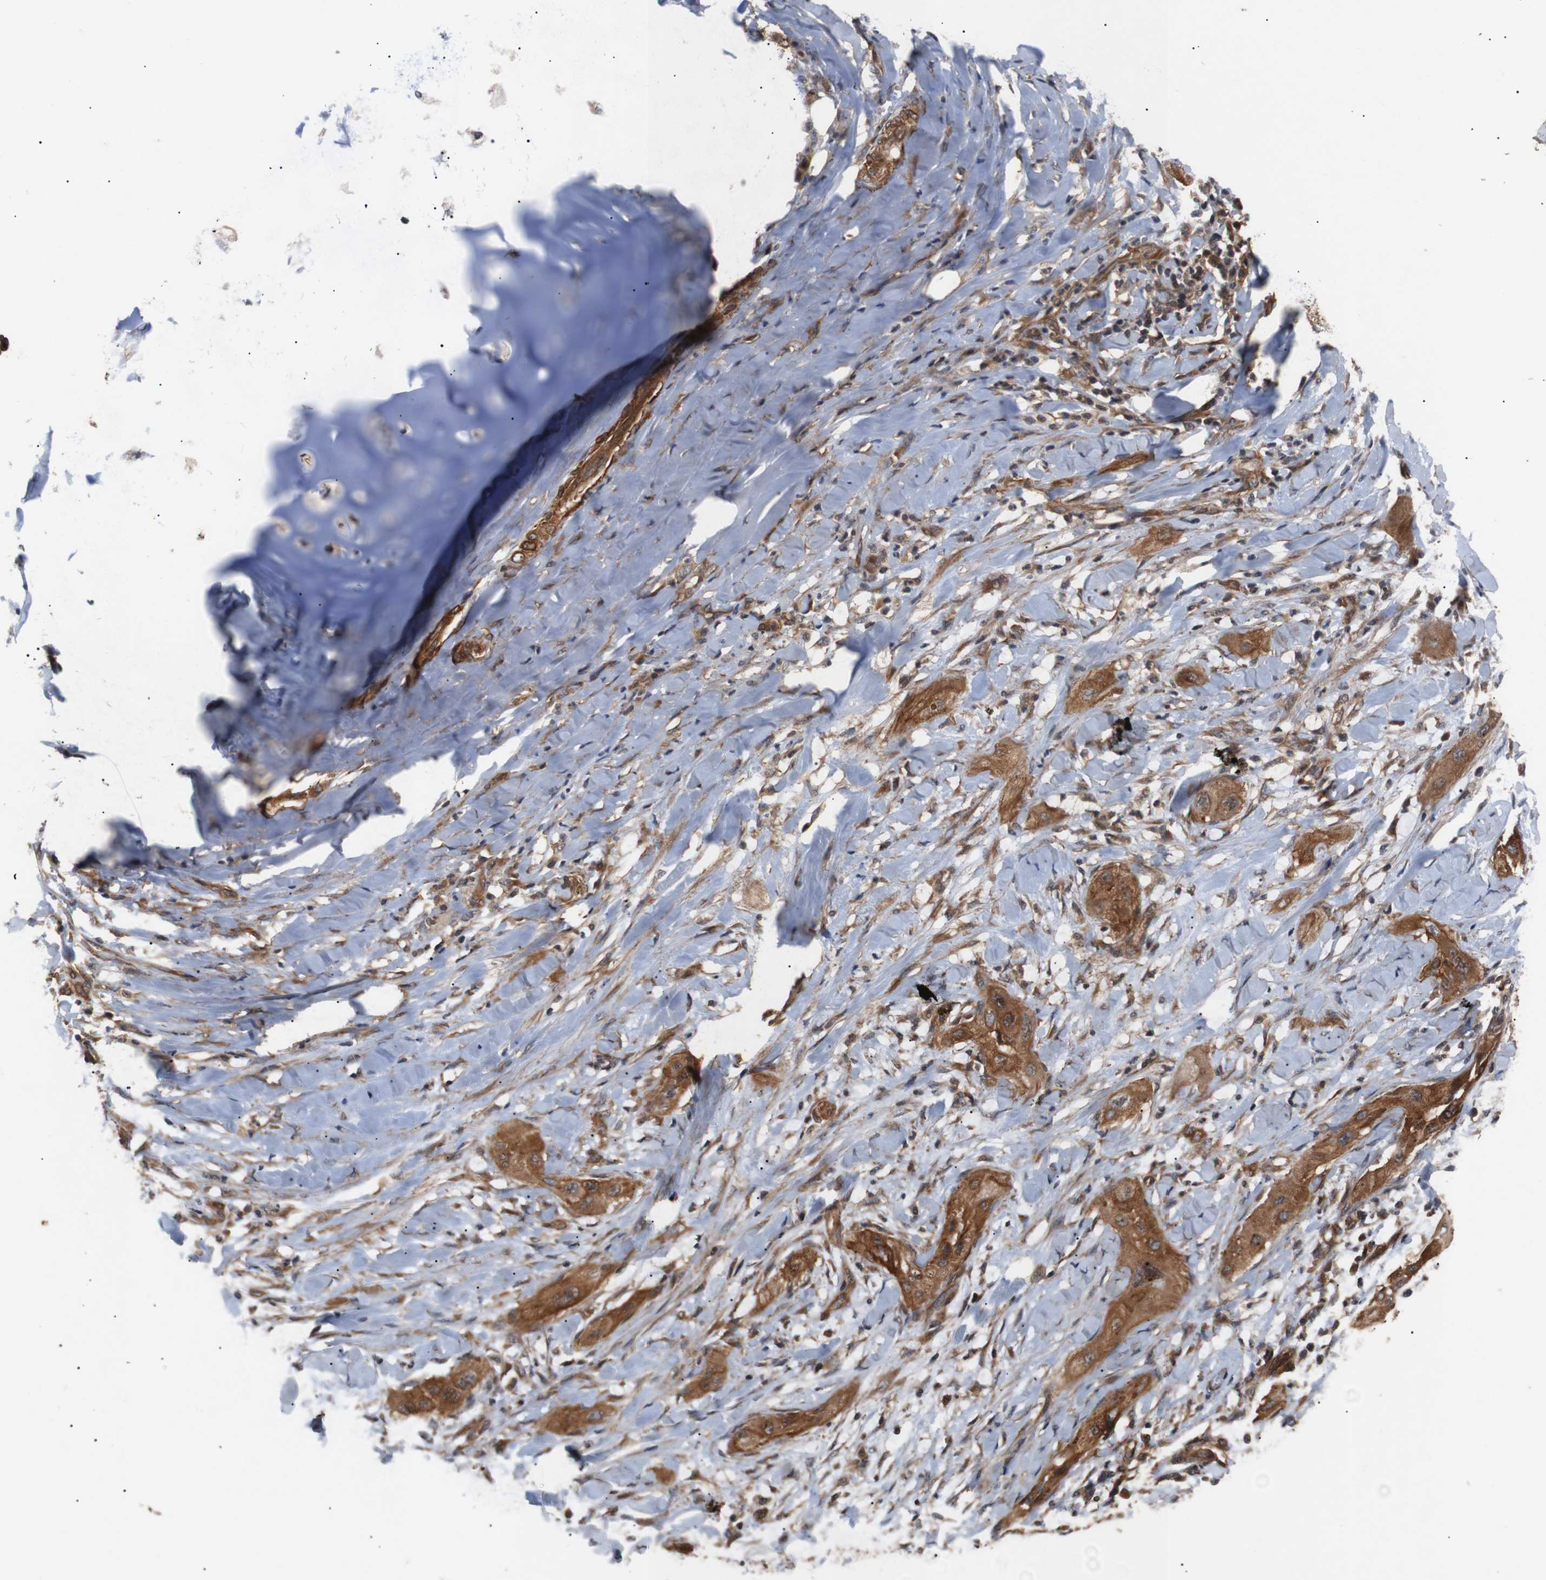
{"staining": {"intensity": "moderate", "quantity": ">75%", "location": "cytoplasmic/membranous"}, "tissue": "lung cancer", "cell_type": "Tumor cells", "image_type": "cancer", "snomed": [{"axis": "morphology", "description": "Squamous cell carcinoma, NOS"}, {"axis": "topography", "description": "Lung"}], "caption": "Lung squamous cell carcinoma was stained to show a protein in brown. There is medium levels of moderate cytoplasmic/membranous positivity in about >75% of tumor cells. (brown staining indicates protein expression, while blue staining denotes nuclei).", "gene": "PAWR", "patient": {"sex": "female", "age": 47}}